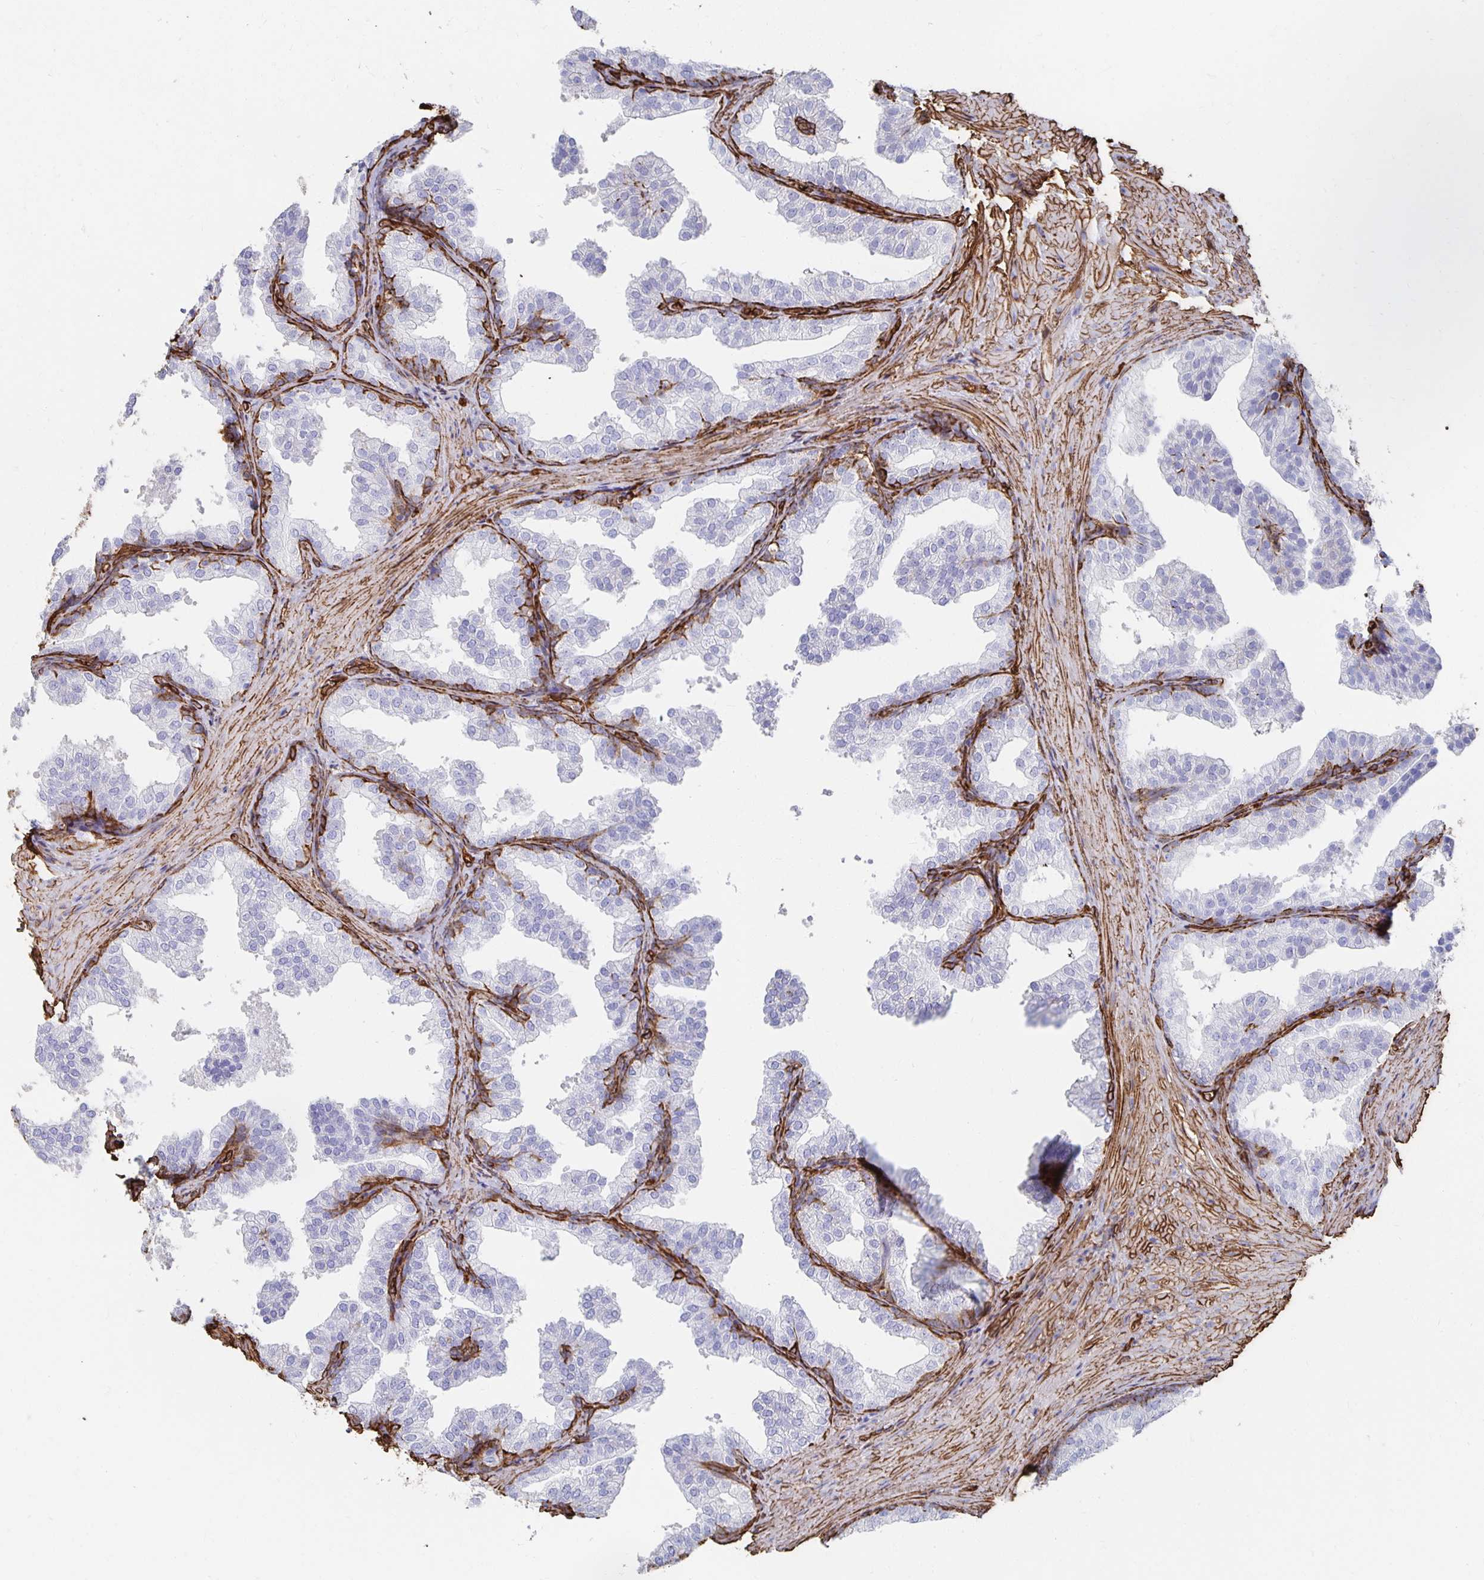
{"staining": {"intensity": "strong", "quantity": "<25%", "location": "cytoplasmic/membranous"}, "tissue": "prostate", "cell_type": "Glandular cells", "image_type": "normal", "snomed": [{"axis": "morphology", "description": "Normal tissue, NOS"}, {"axis": "topography", "description": "Prostate"}], "caption": "Brown immunohistochemical staining in normal human prostate reveals strong cytoplasmic/membranous positivity in approximately <25% of glandular cells. (Stains: DAB (3,3'-diaminobenzidine) in brown, nuclei in blue, Microscopy: brightfield microscopy at high magnification).", "gene": "VIPR2", "patient": {"sex": "male", "age": 37}}